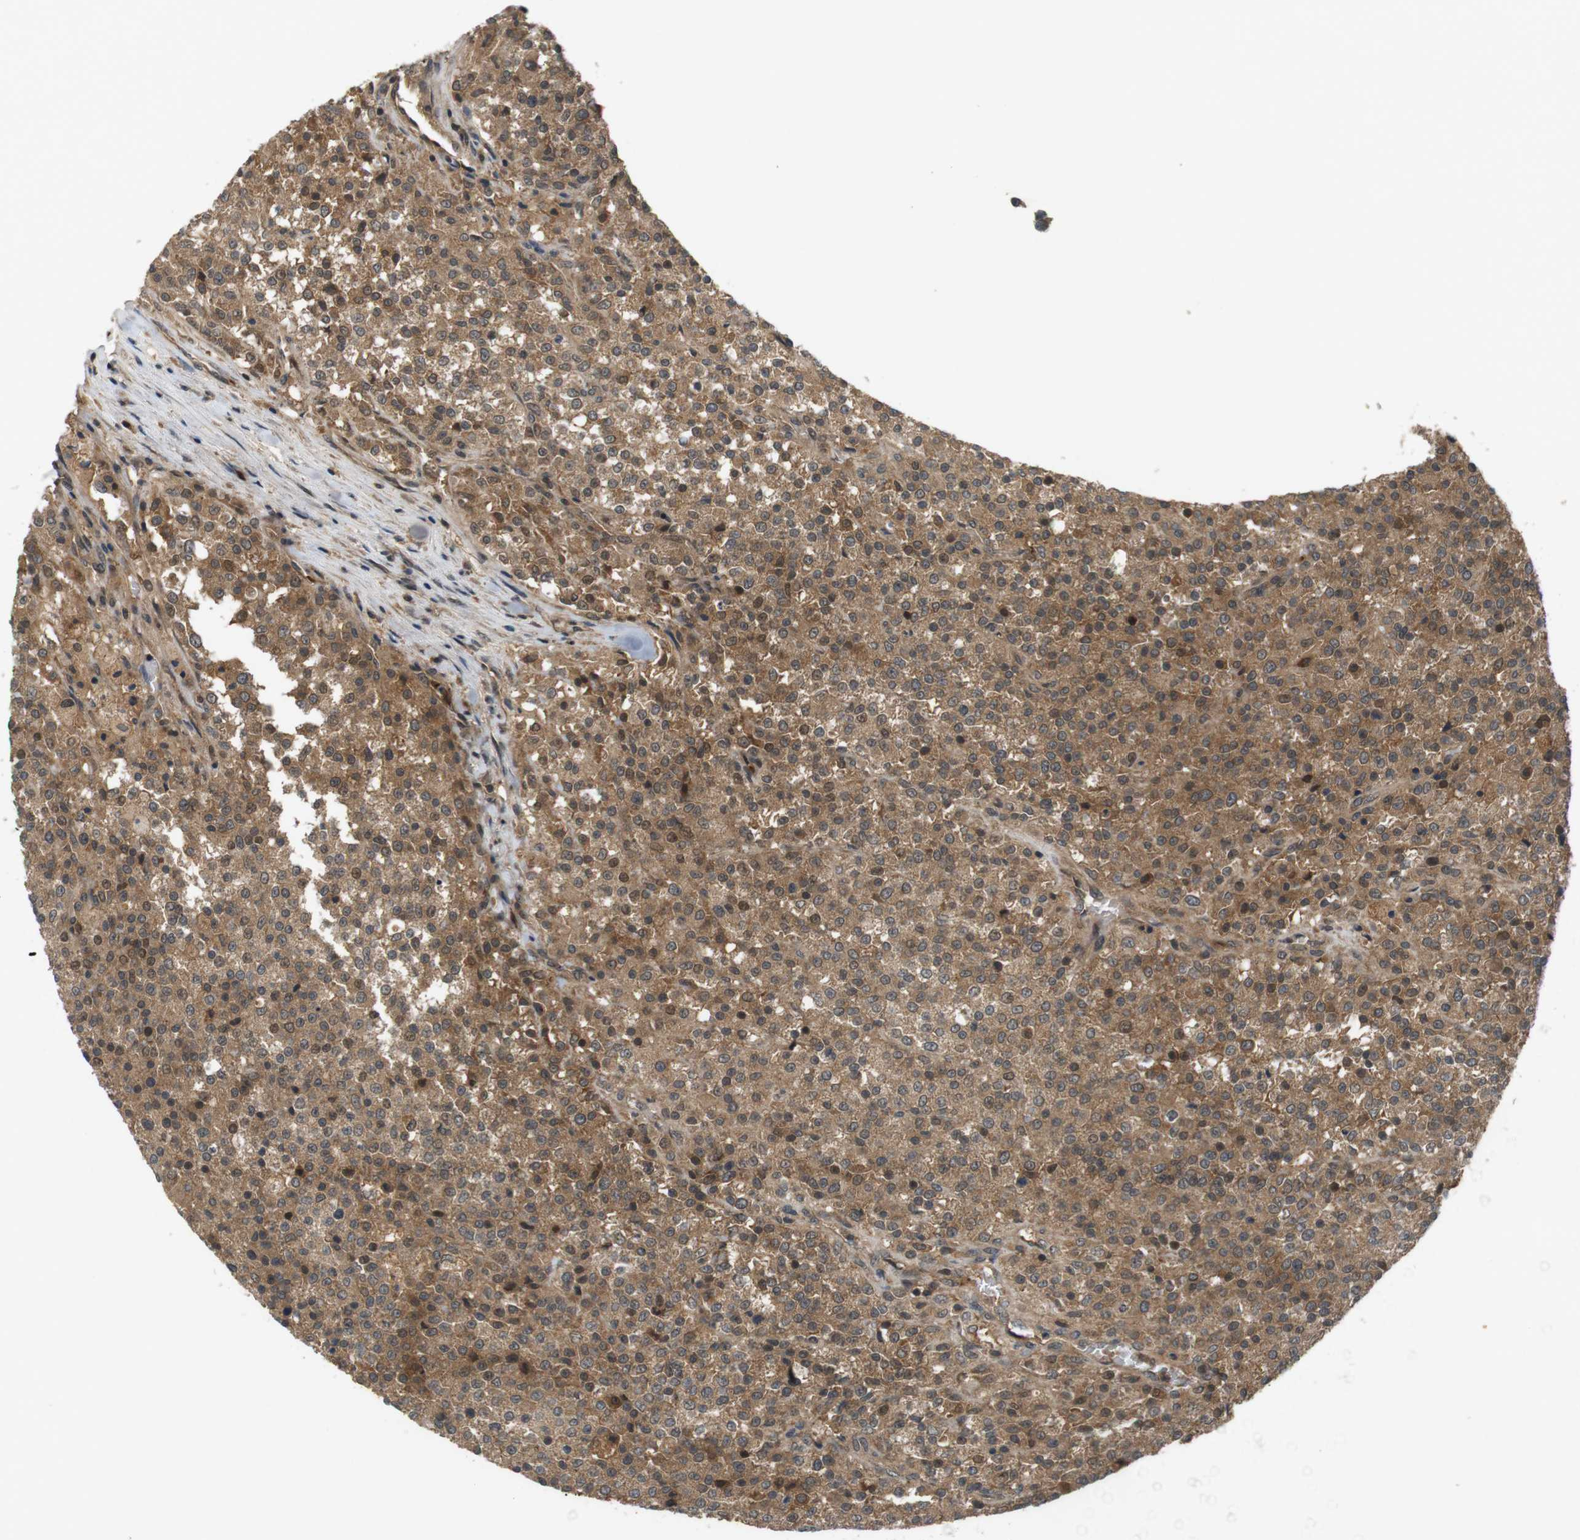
{"staining": {"intensity": "moderate", "quantity": ">75%", "location": "cytoplasmic/membranous"}, "tissue": "testis cancer", "cell_type": "Tumor cells", "image_type": "cancer", "snomed": [{"axis": "morphology", "description": "Seminoma, NOS"}, {"axis": "topography", "description": "Testis"}], "caption": "Protein staining demonstrates moderate cytoplasmic/membranous positivity in approximately >75% of tumor cells in testis cancer (seminoma). The protein of interest is shown in brown color, while the nuclei are stained blue.", "gene": "NFKBIE", "patient": {"sex": "male", "age": 59}}